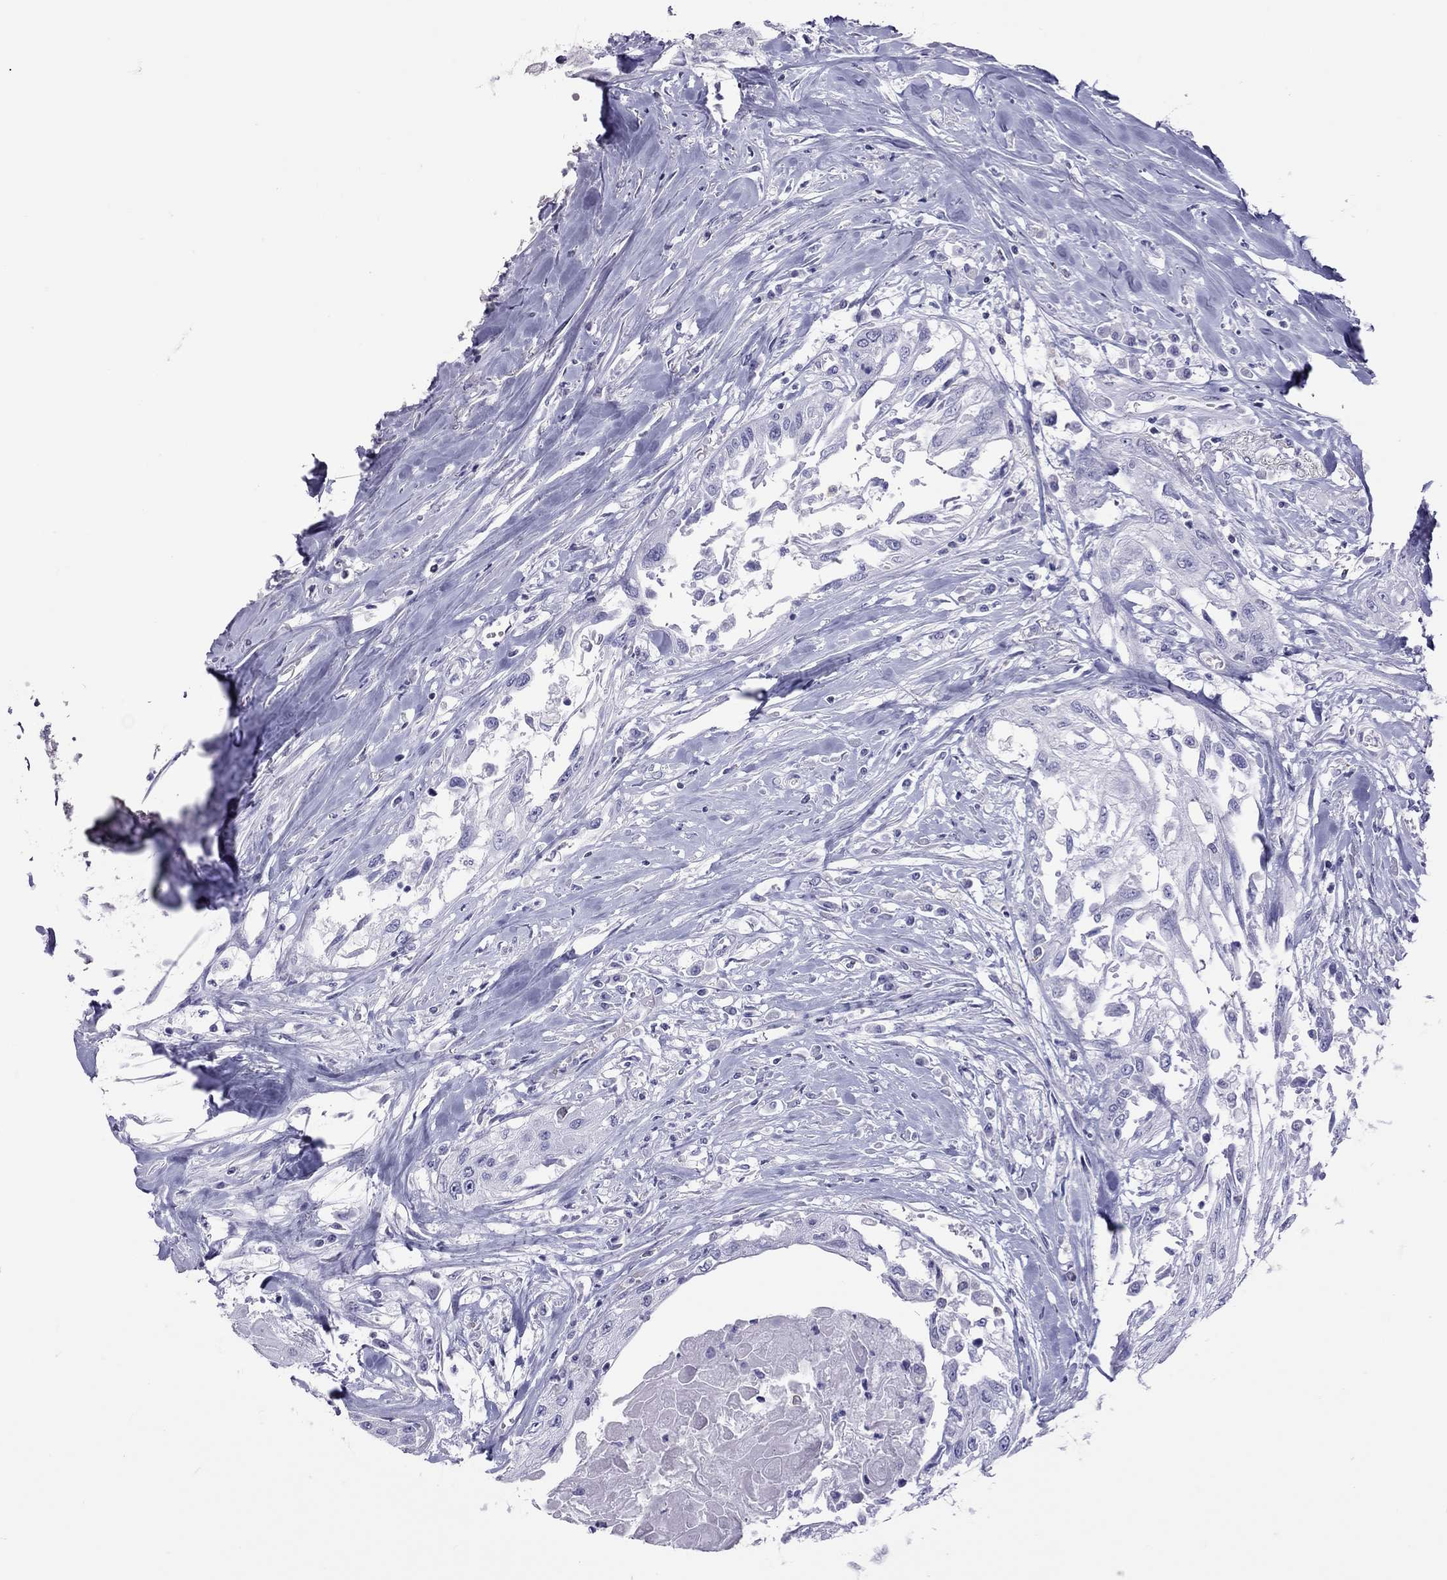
{"staining": {"intensity": "negative", "quantity": "none", "location": "none"}, "tissue": "head and neck cancer", "cell_type": "Tumor cells", "image_type": "cancer", "snomed": [{"axis": "morphology", "description": "Normal tissue, NOS"}, {"axis": "morphology", "description": "Squamous cell carcinoma, NOS"}, {"axis": "topography", "description": "Oral tissue"}, {"axis": "topography", "description": "Peripheral nerve tissue"}, {"axis": "topography", "description": "Head-Neck"}], "caption": "Head and neck cancer was stained to show a protein in brown. There is no significant staining in tumor cells. (DAB IHC, high magnification).", "gene": "STAG3", "patient": {"sex": "female", "age": 59}}